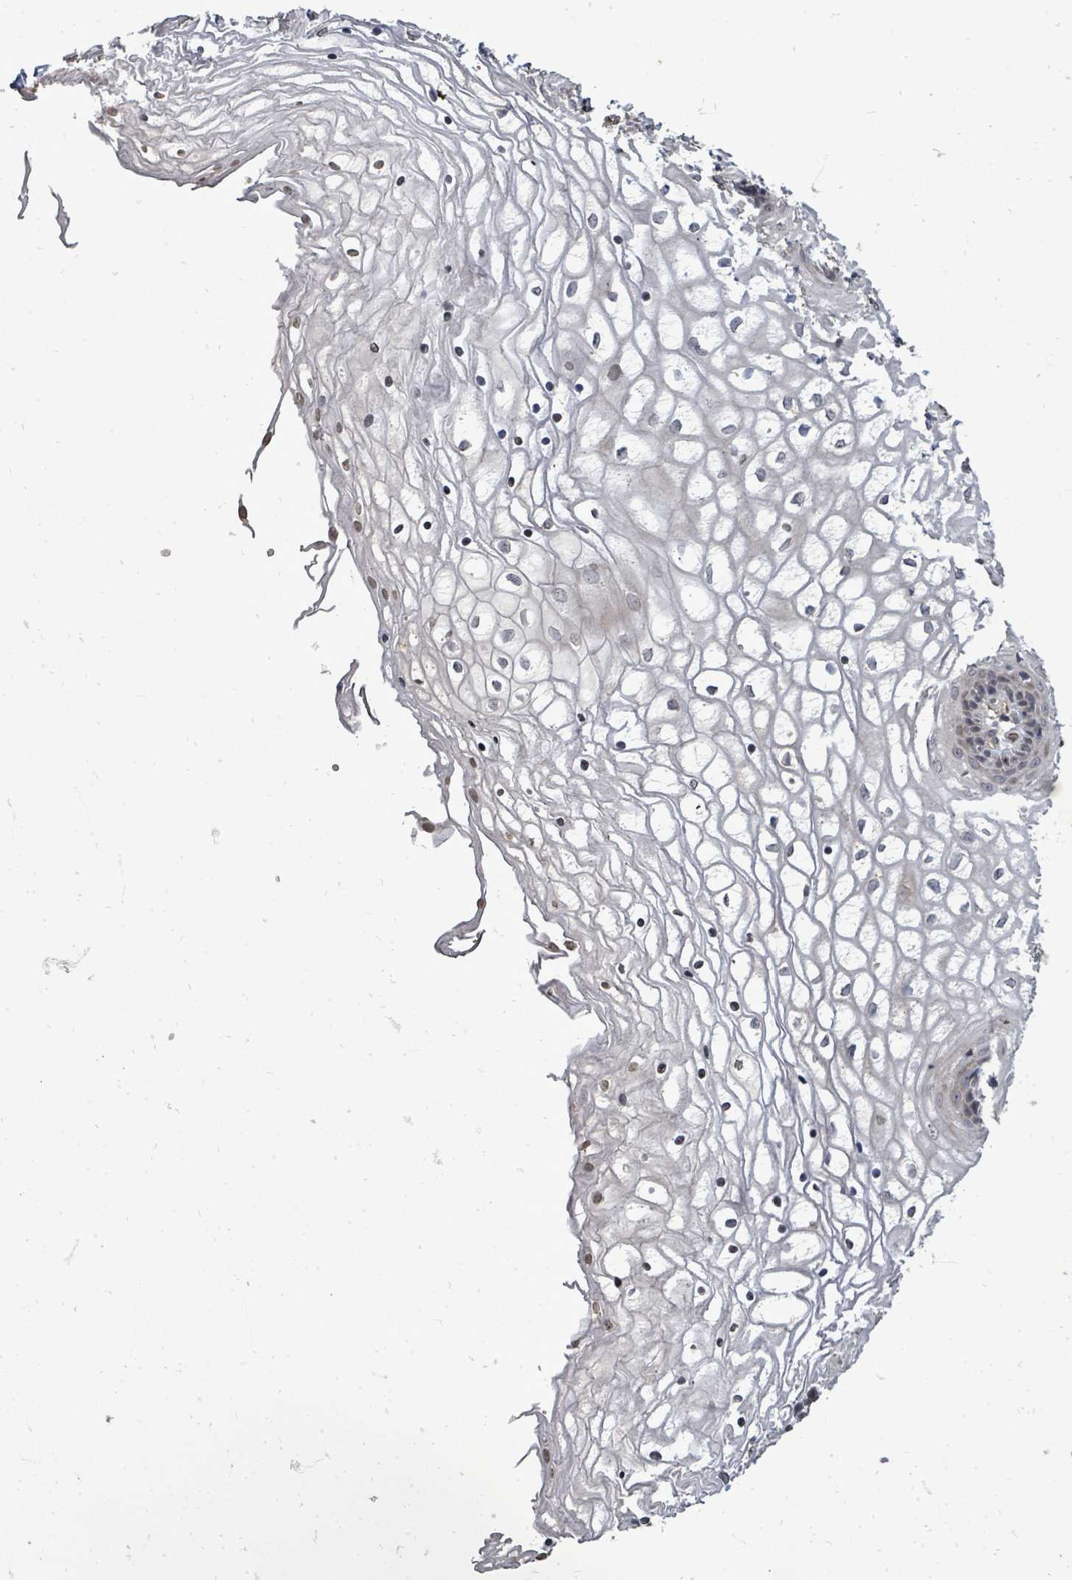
{"staining": {"intensity": "weak", "quantity": "25%-75%", "location": "nuclear"}, "tissue": "vagina", "cell_type": "Squamous epithelial cells", "image_type": "normal", "snomed": [{"axis": "morphology", "description": "Normal tissue, NOS"}, {"axis": "topography", "description": "Vagina"}], "caption": "Immunohistochemical staining of unremarkable human vagina shows weak nuclear protein staining in approximately 25%-75% of squamous epithelial cells. Using DAB (brown) and hematoxylin (blue) stains, captured at high magnification using brightfield microscopy.", "gene": "RALGAPB", "patient": {"sex": "female", "age": 34}}